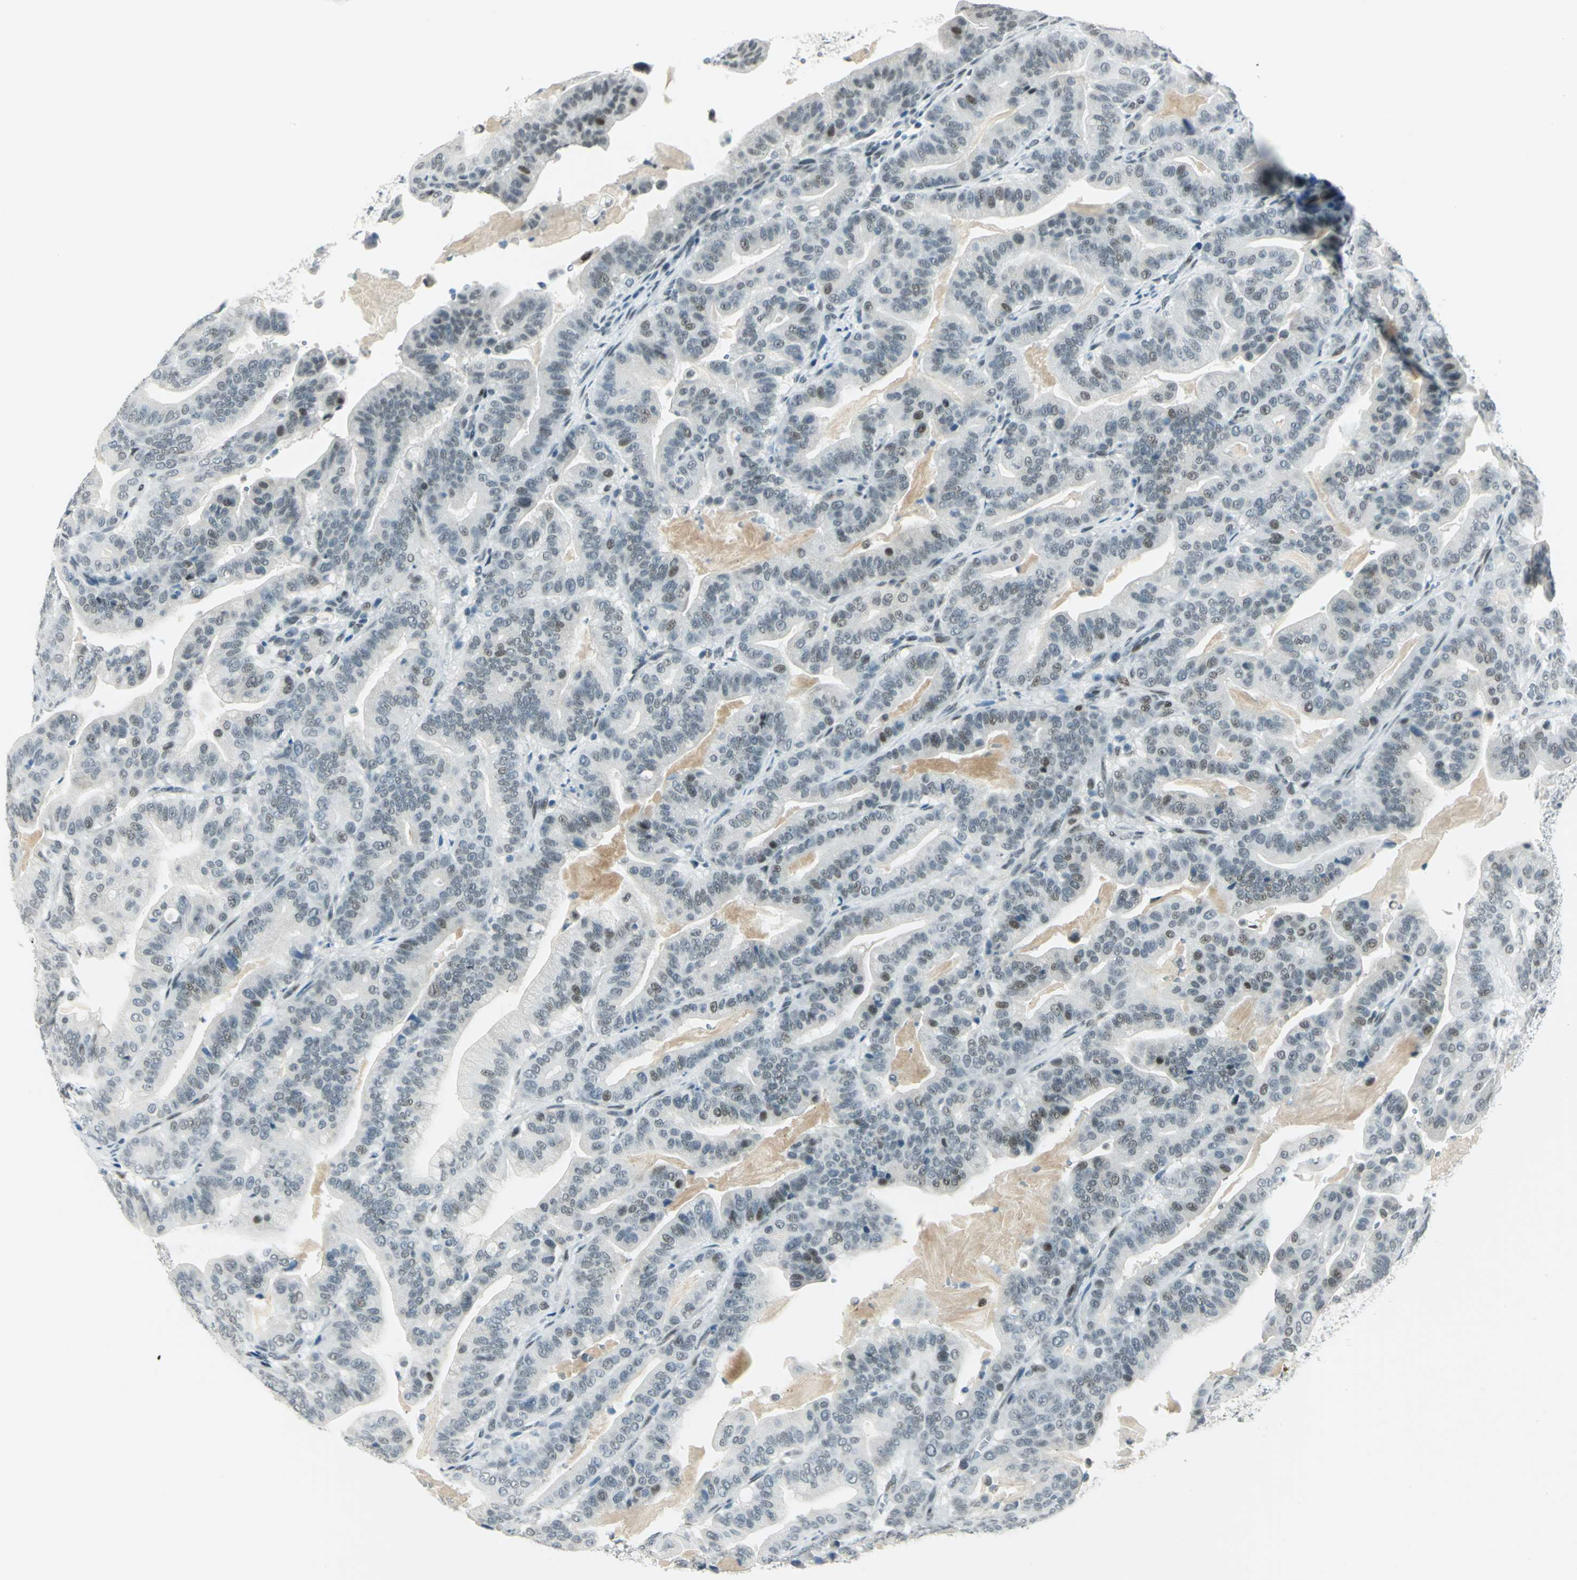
{"staining": {"intensity": "weak", "quantity": "<25%", "location": "nuclear"}, "tissue": "pancreatic cancer", "cell_type": "Tumor cells", "image_type": "cancer", "snomed": [{"axis": "morphology", "description": "Adenocarcinoma, NOS"}, {"axis": "topography", "description": "Pancreas"}], "caption": "Micrograph shows no significant protein expression in tumor cells of pancreatic cancer.", "gene": "MTMR10", "patient": {"sex": "male", "age": 63}}